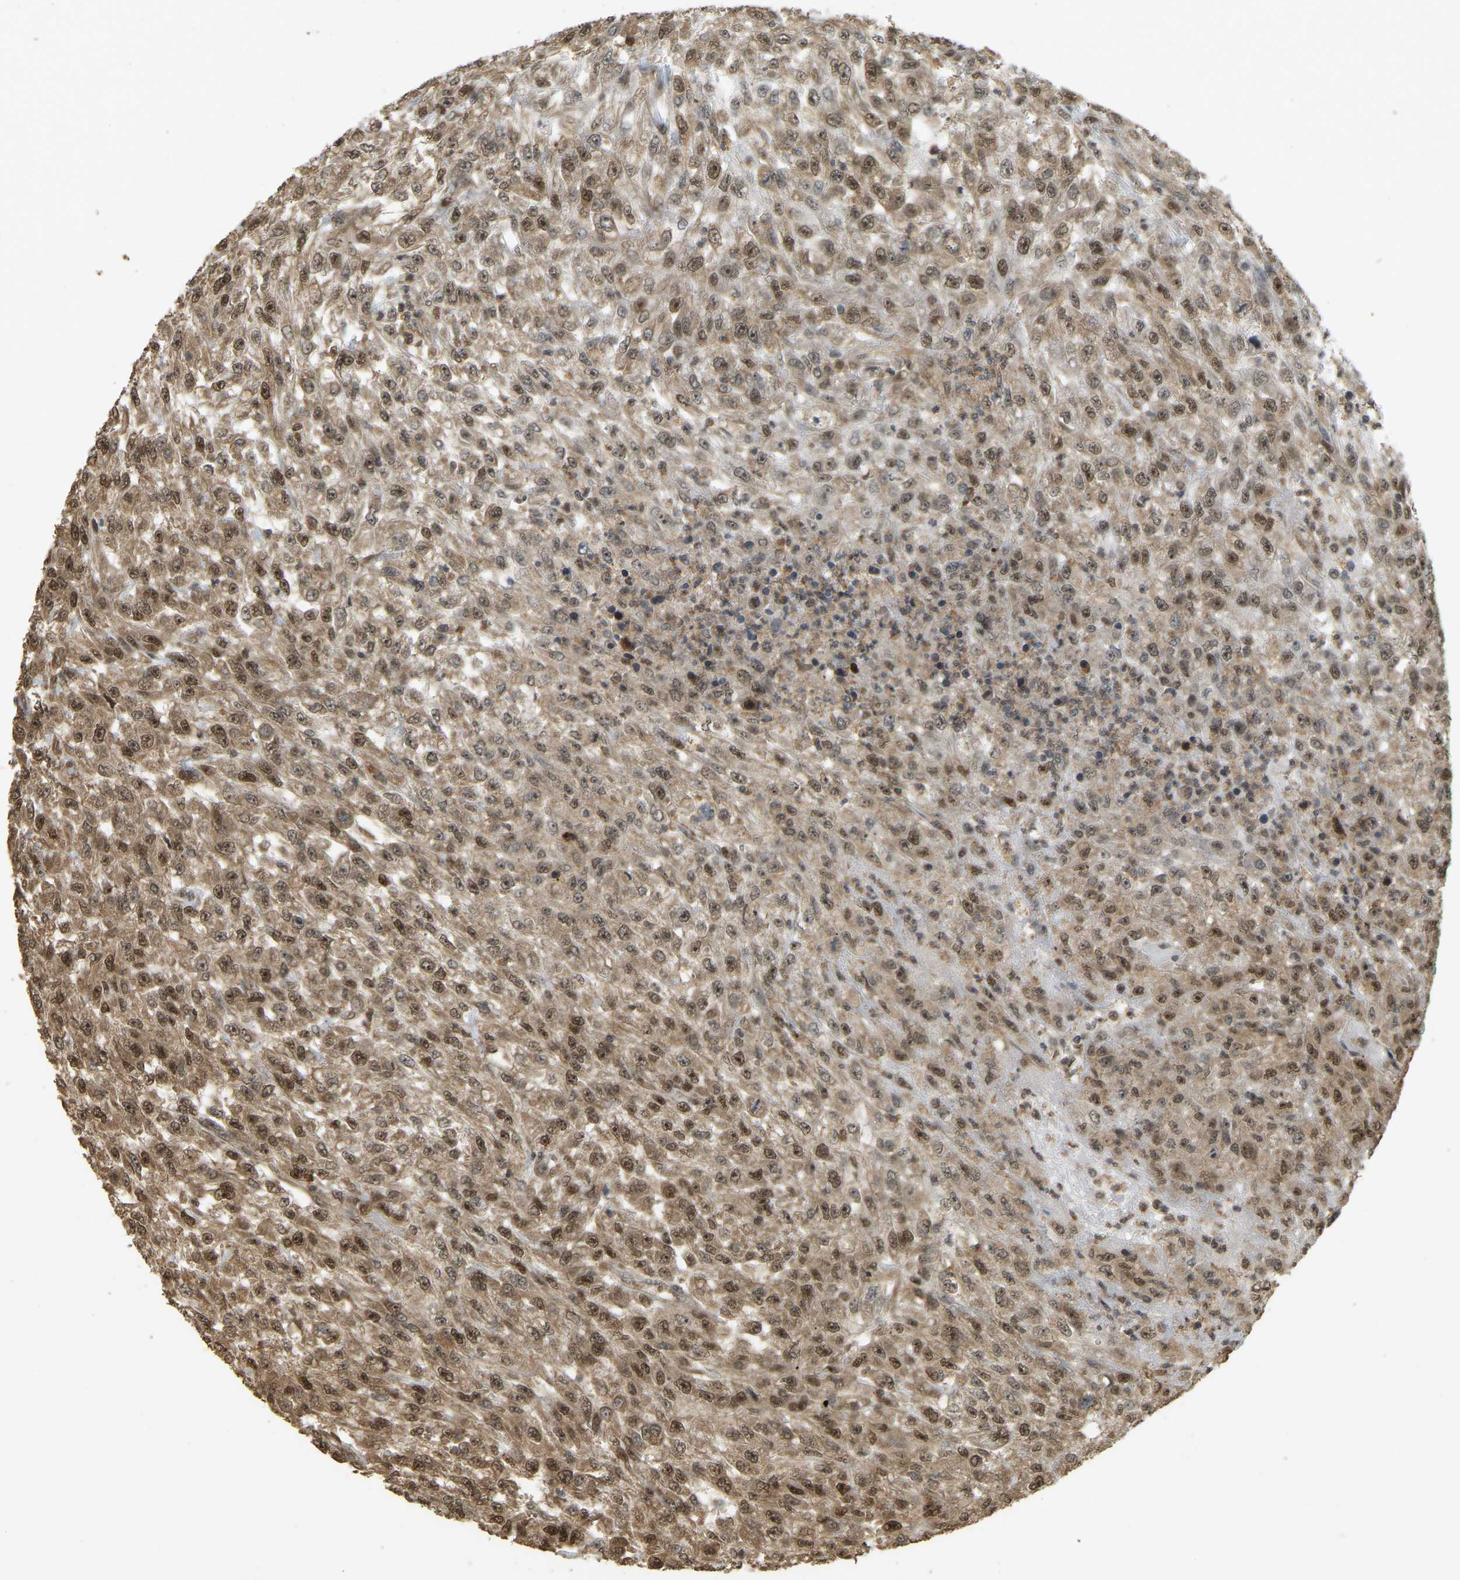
{"staining": {"intensity": "moderate", "quantity": ">75%", "location": "nuclear"}, "tissue": "urothelial cancer", "cell_type": "Tumor cells", "image_type": "cancer", "snomed": [{"axis": "morphology", "description": "Urothelial carcinoma, High grade"}, {"axis": "topography", "description": "Urinary bladder"}], "caption": "Urothelial cancer was stained to show a protein in brown. There is medium levels of moderate nuclear positivity in about >75% of tumor cells.", "gene": "BRF2", "patient": {"sex": "male", "age": 46}}